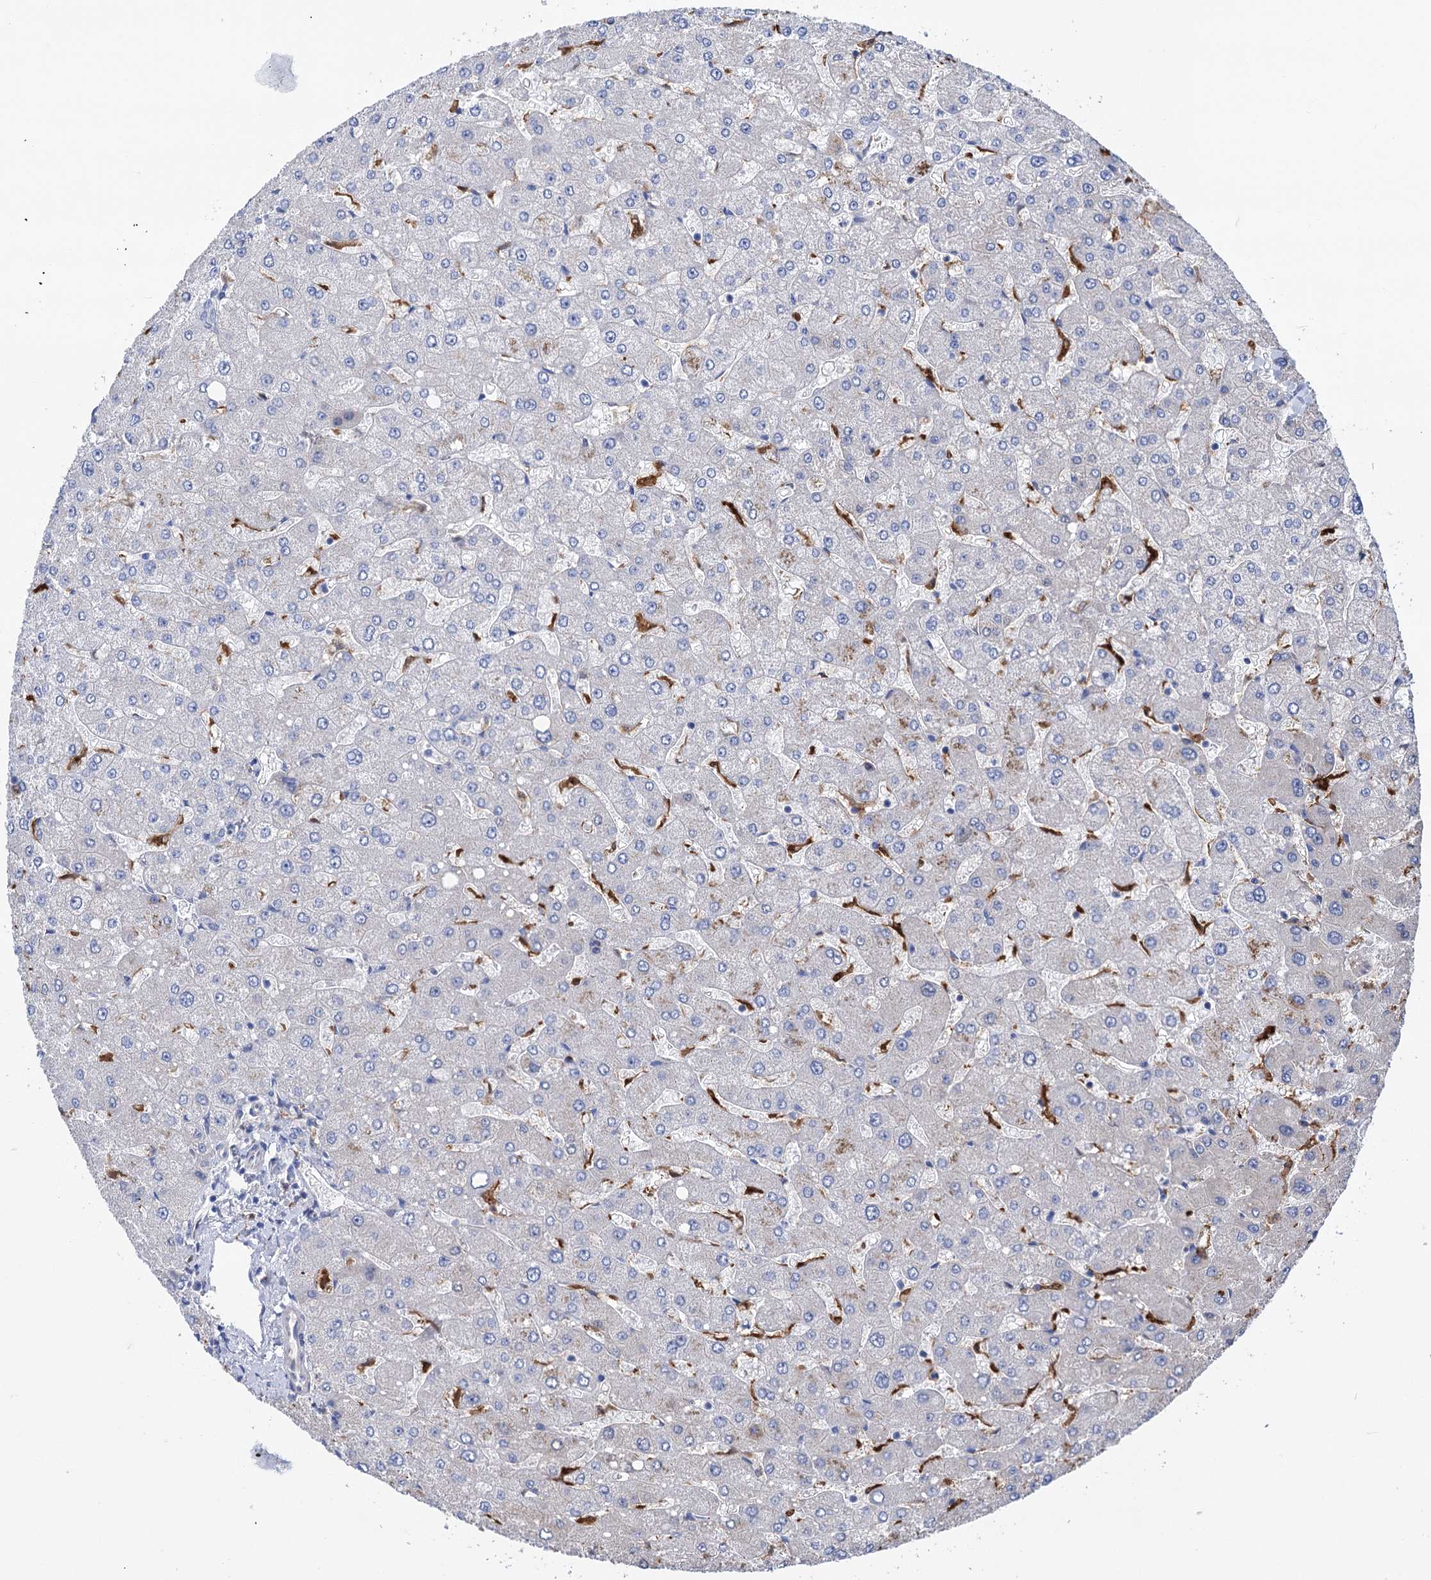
{"staining": {"intensity": "negative", "quantity": "none", "location": "none"}, "tissue": "liver", "cell_type": "Cholangiocytes", "image_type": "normal", "snomed": [{"axis": "morphology", "description": "Normal tissue, NOS"}, {"axis": "topography", "description": "Liver"}], "caption": "Liver stained for a protein using IHC exhibits no staining cholangiocytes.", "gene": "ZNRD2", "patient": {"sex": "male", "age": 55}}